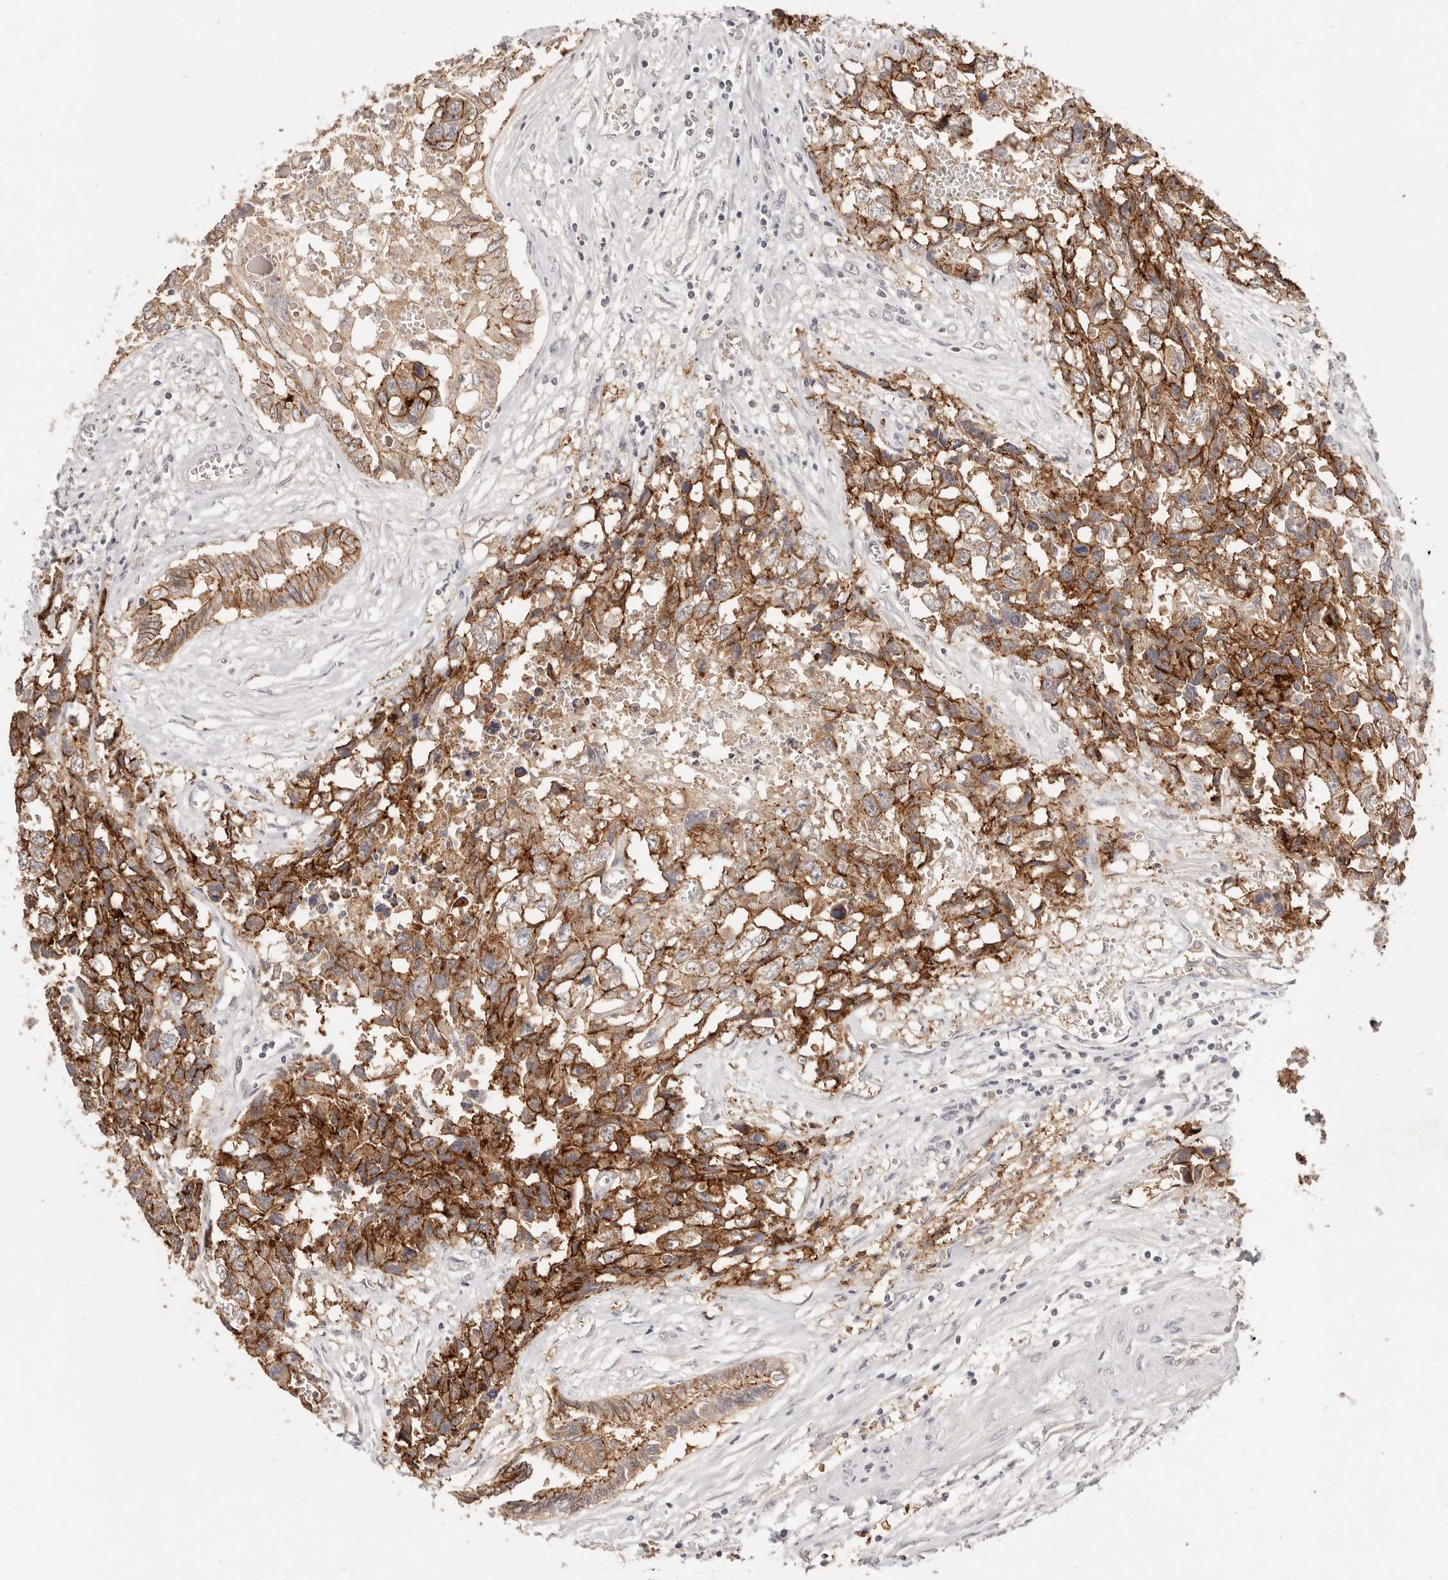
{"staining": {"intensity": "strong", "quantity": "25%-75%", "location": "cytoplasmic/membranous"}, "tissue": "testis cancer", "cell_type": "Tumor cells", "image_type": "cancer", "snomed": [{"axis": "morphology", "description": "Carcinoma, Embryonal, NOS"}, {"axis": "topography", "description": "Testis"}], "caption": "Tumor cells display high levels of strong cytoplasmic/membranous expression in about 25%-75% of cells in human testis cancer. (DAB (3,3'-diaminobenzidine) IHC, brown staining for protein, blue staining for nuclei).", "gene": "CXADR", "patient": {"sex": "male", "age": 31}}